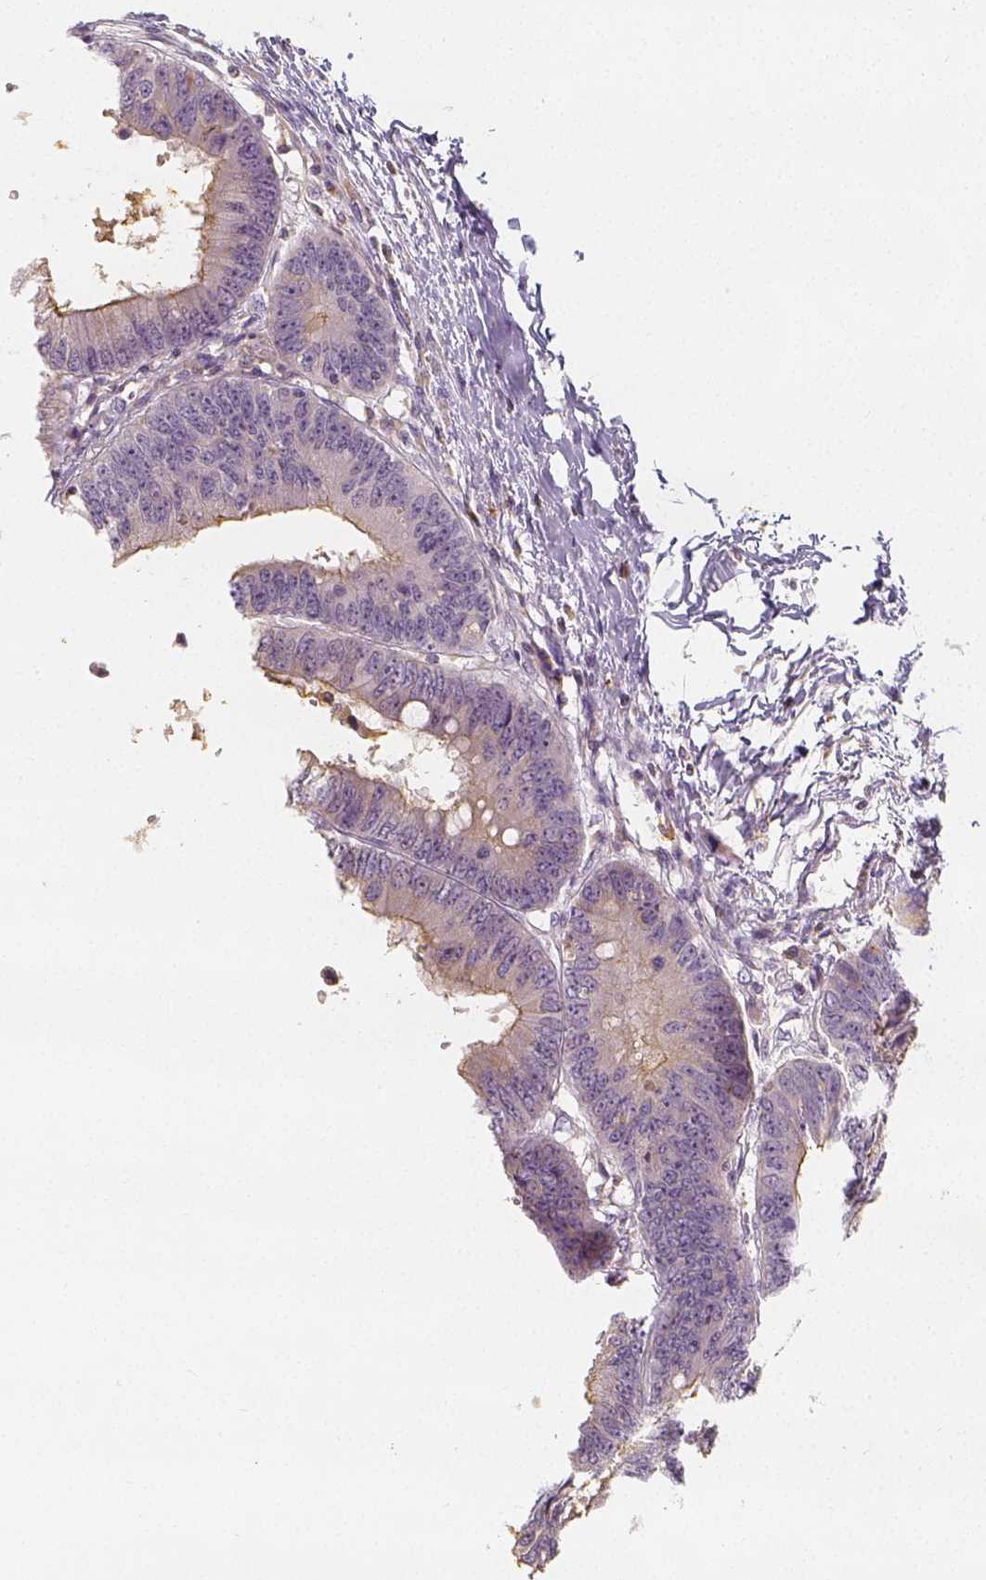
{"staining": {"intensity": "moderate", "quantity": "<25%", "location": "cytoplasmic/membranous"}, "tissue": "colorectal cancer", "cell_type": "Tumor cells", "image_type": "cancer", "snomed": [{"axis": "morphology", "description": "Adenocarcinoma, NOS"}, {"axis": "topography", "description": "Rectum"}], "caption": "Immunohistochemistry (IHC) photomicrograph of colorectal cancer (adenocarcinoma) stained for a protein (brown), which reveals low levels of moderate cytoplasmic/membranous expression in about <25% of tumor cells.", "gene": "PTPRJ", "patient": {"sex": "male", "age": 63}}